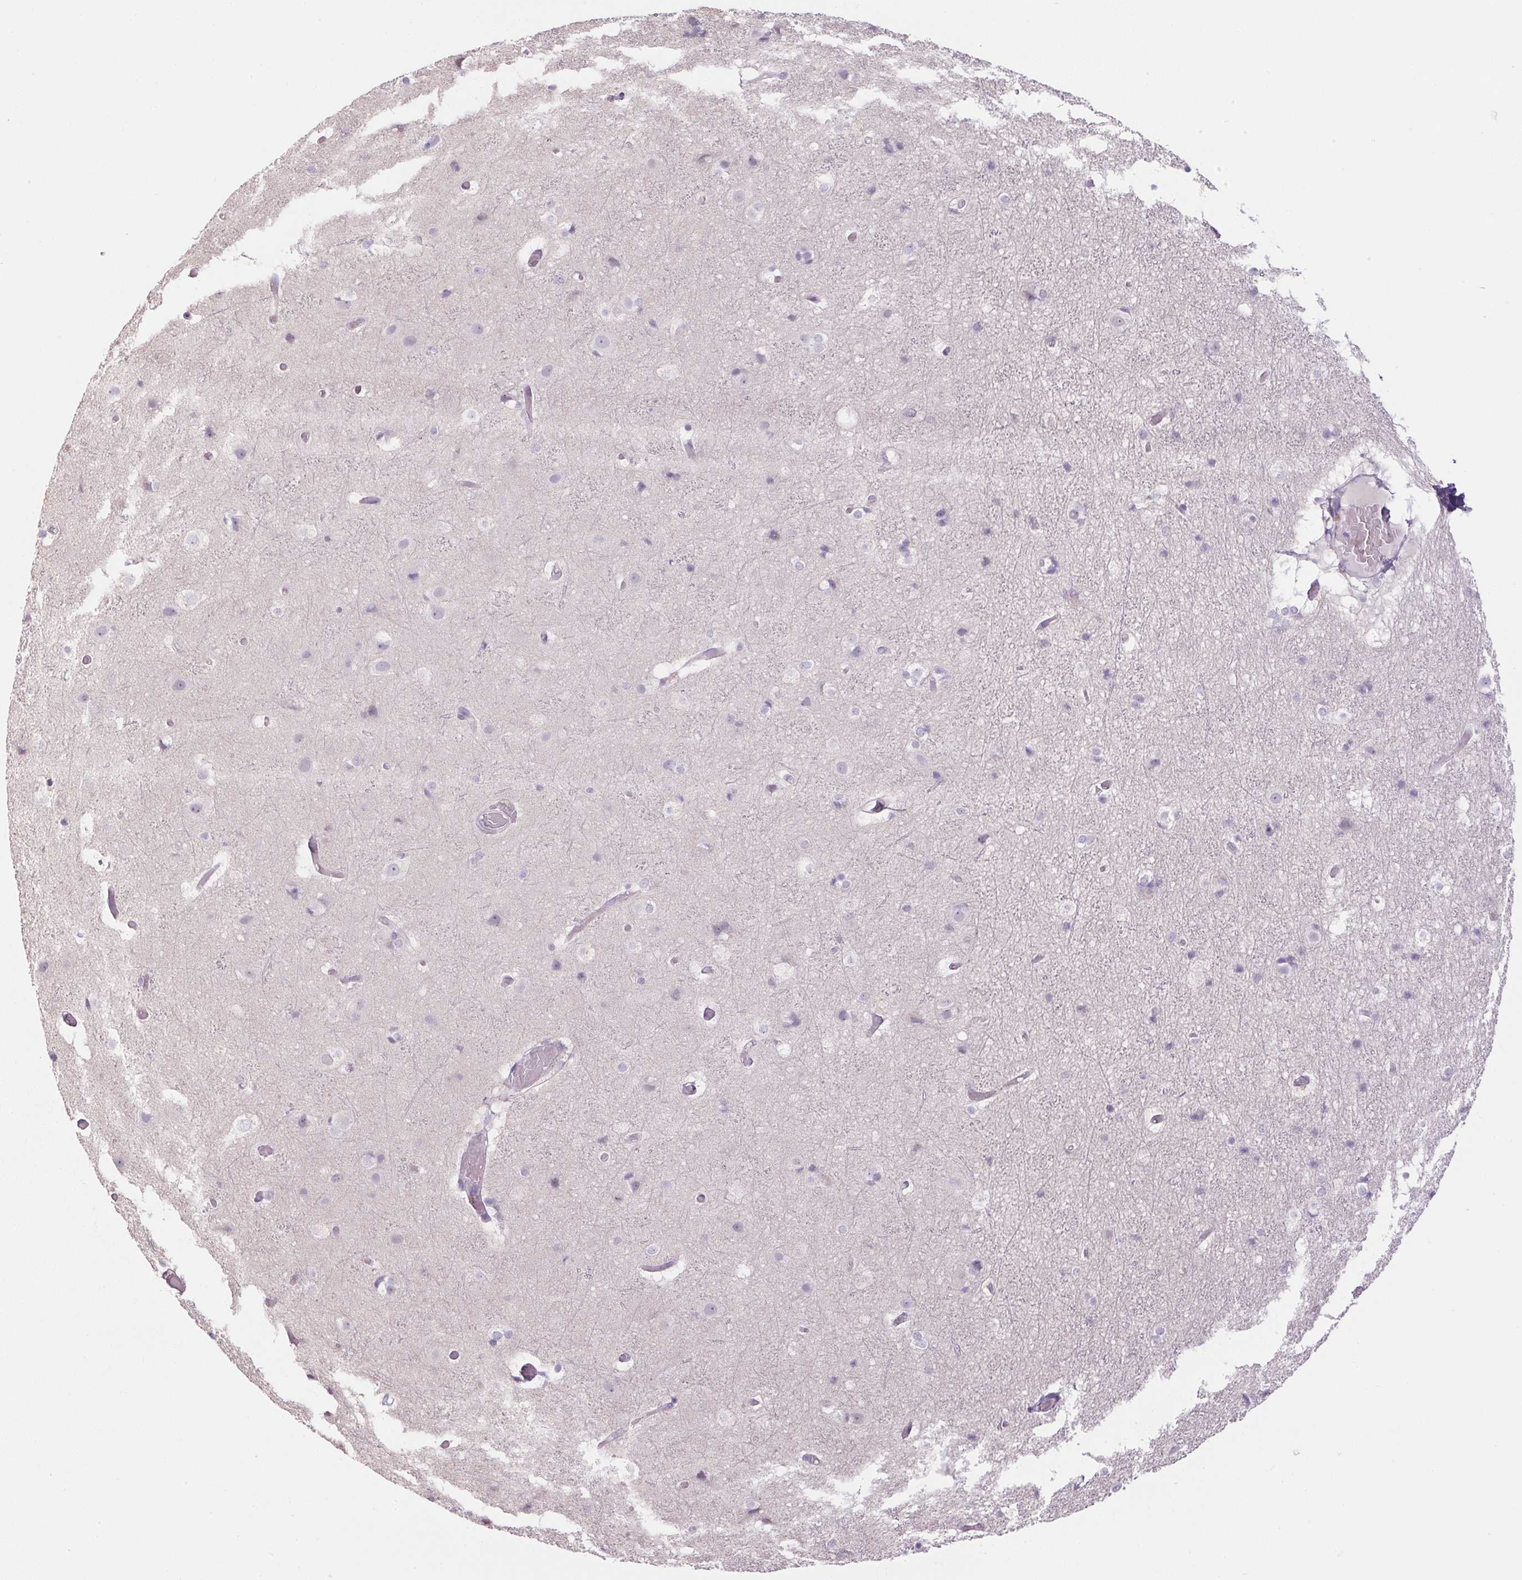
{"staining": {"intensity": "negative", "quantity": "none", "location": "none"}, "tissue": "cerebral cortex", "cell_type": "Endothelial cells", "image_type": "normal", "snomed": [{"axis": "morphology", "description": "Normal tissue, NOS"}, {"axis": "topography", "description": "Cerebral cortex"}], "caption": "This image is of benign cerebral cortex stained with IHC to label a protein in brown with the nuclei are counter-stained blue. There is no staining in endothelial cells. (DAB (3,3'-diaminobenzidine) immunohistochemistry with hematoxylin counter stain).", "gene": "CTCFL", "patient": {"sex": "female", "age": 52}}